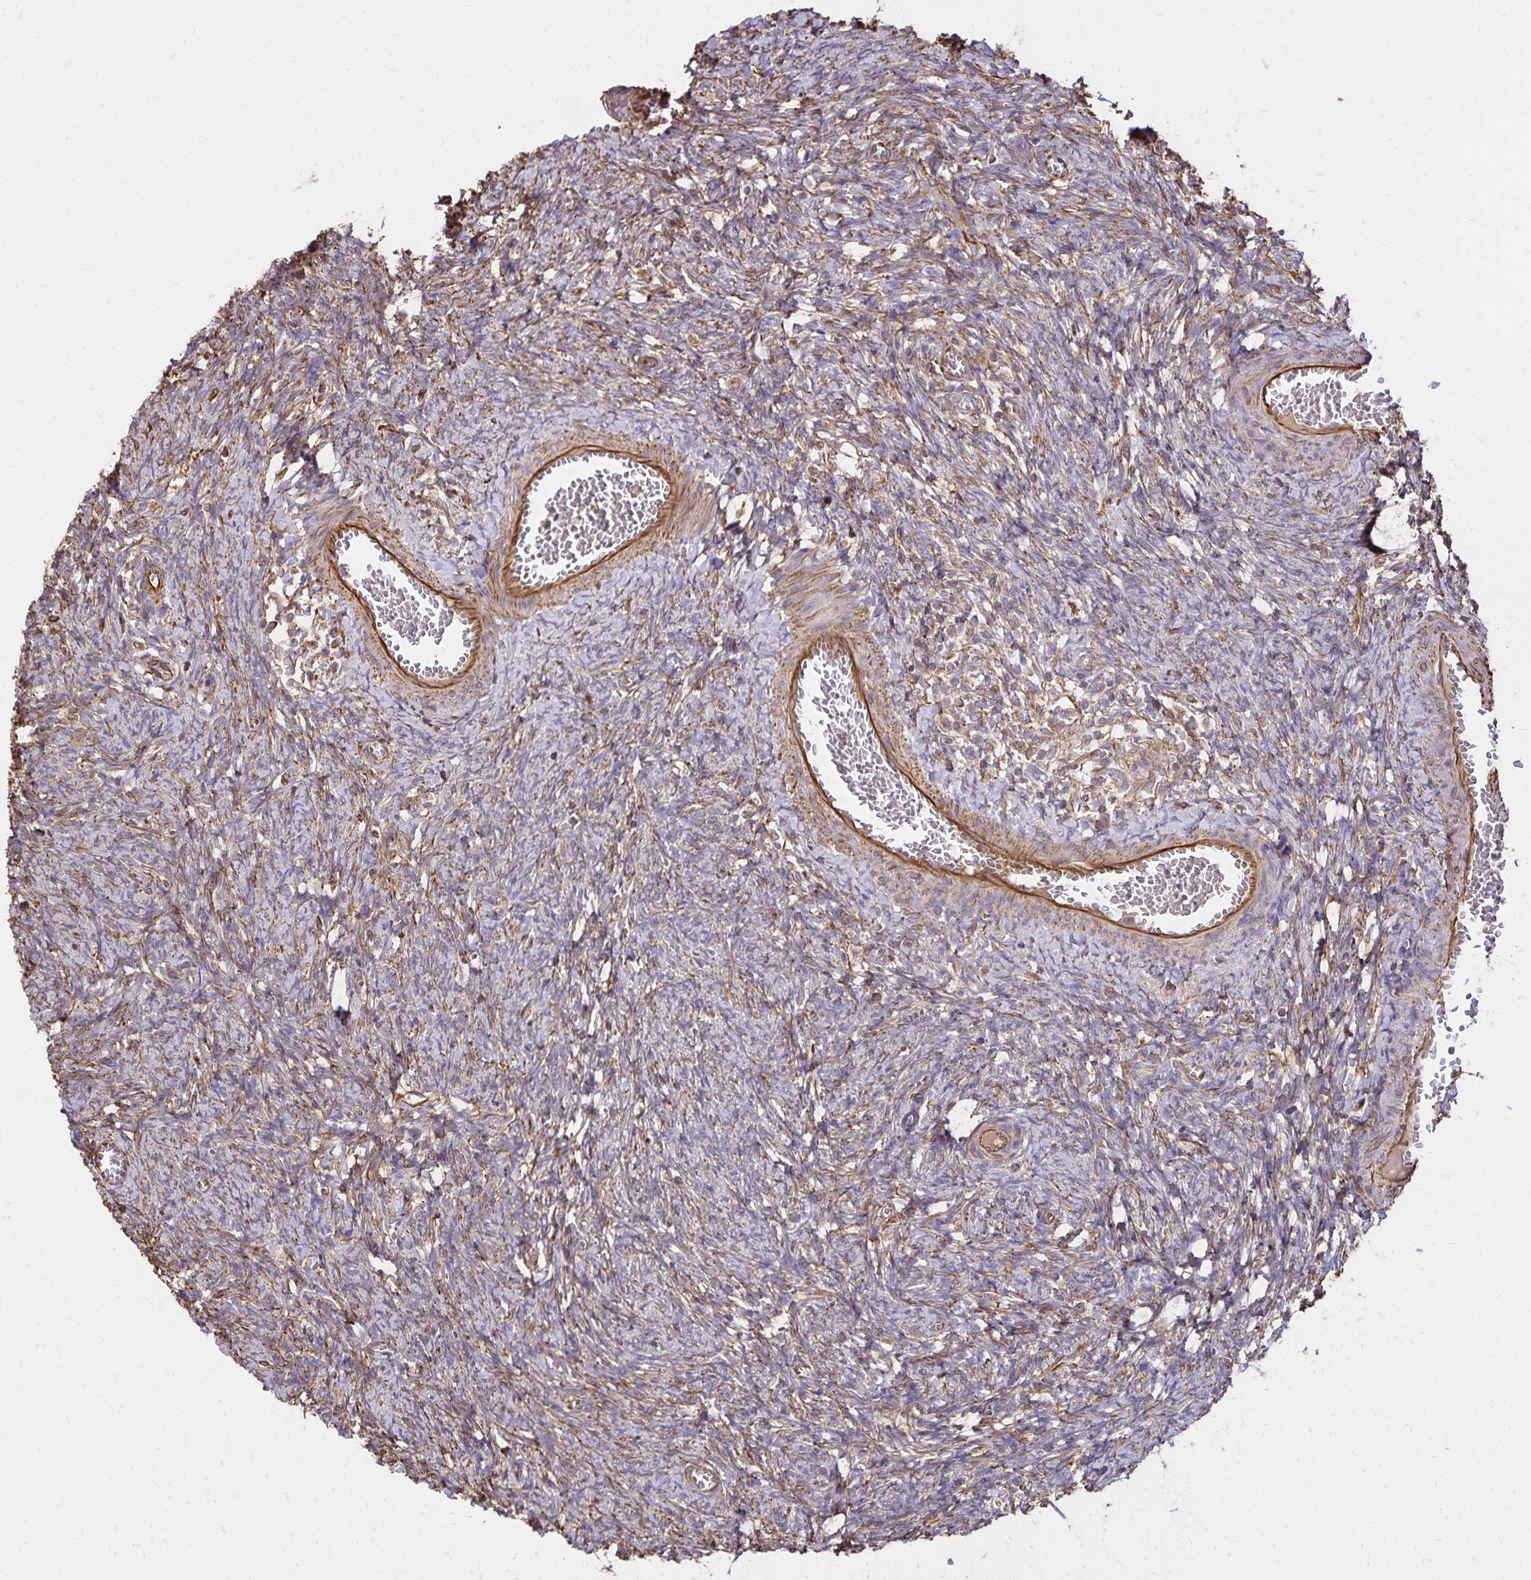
{"staining": {"intensity": "moderate", "quantity": "<25%", "location": "cytoplasmic/membranous"}, "tissue": "ovary", "cell_type": "Ovarian stroma cells", "image_type": "normal", "snomed": [{"axis": "morphology", "description": "Normal tissue, NOS"}, {"axis": "topography", "description": "Ovary"}], "caption": "Normal ovary was stained to show a protein in brown. There is low levels of moderate cytoplasmic/membranous positivity in approximately <25% of ovarian stroma cells. The staining was performed using DAB (3,3'-diaminobenzidine) to visualize the protein expression in brown, while the nuclei were stained in blue with hematoxylin (Magnification: 20x).", "gene": "TRPV6", "patient": {"sex": "female", "age": 41}}